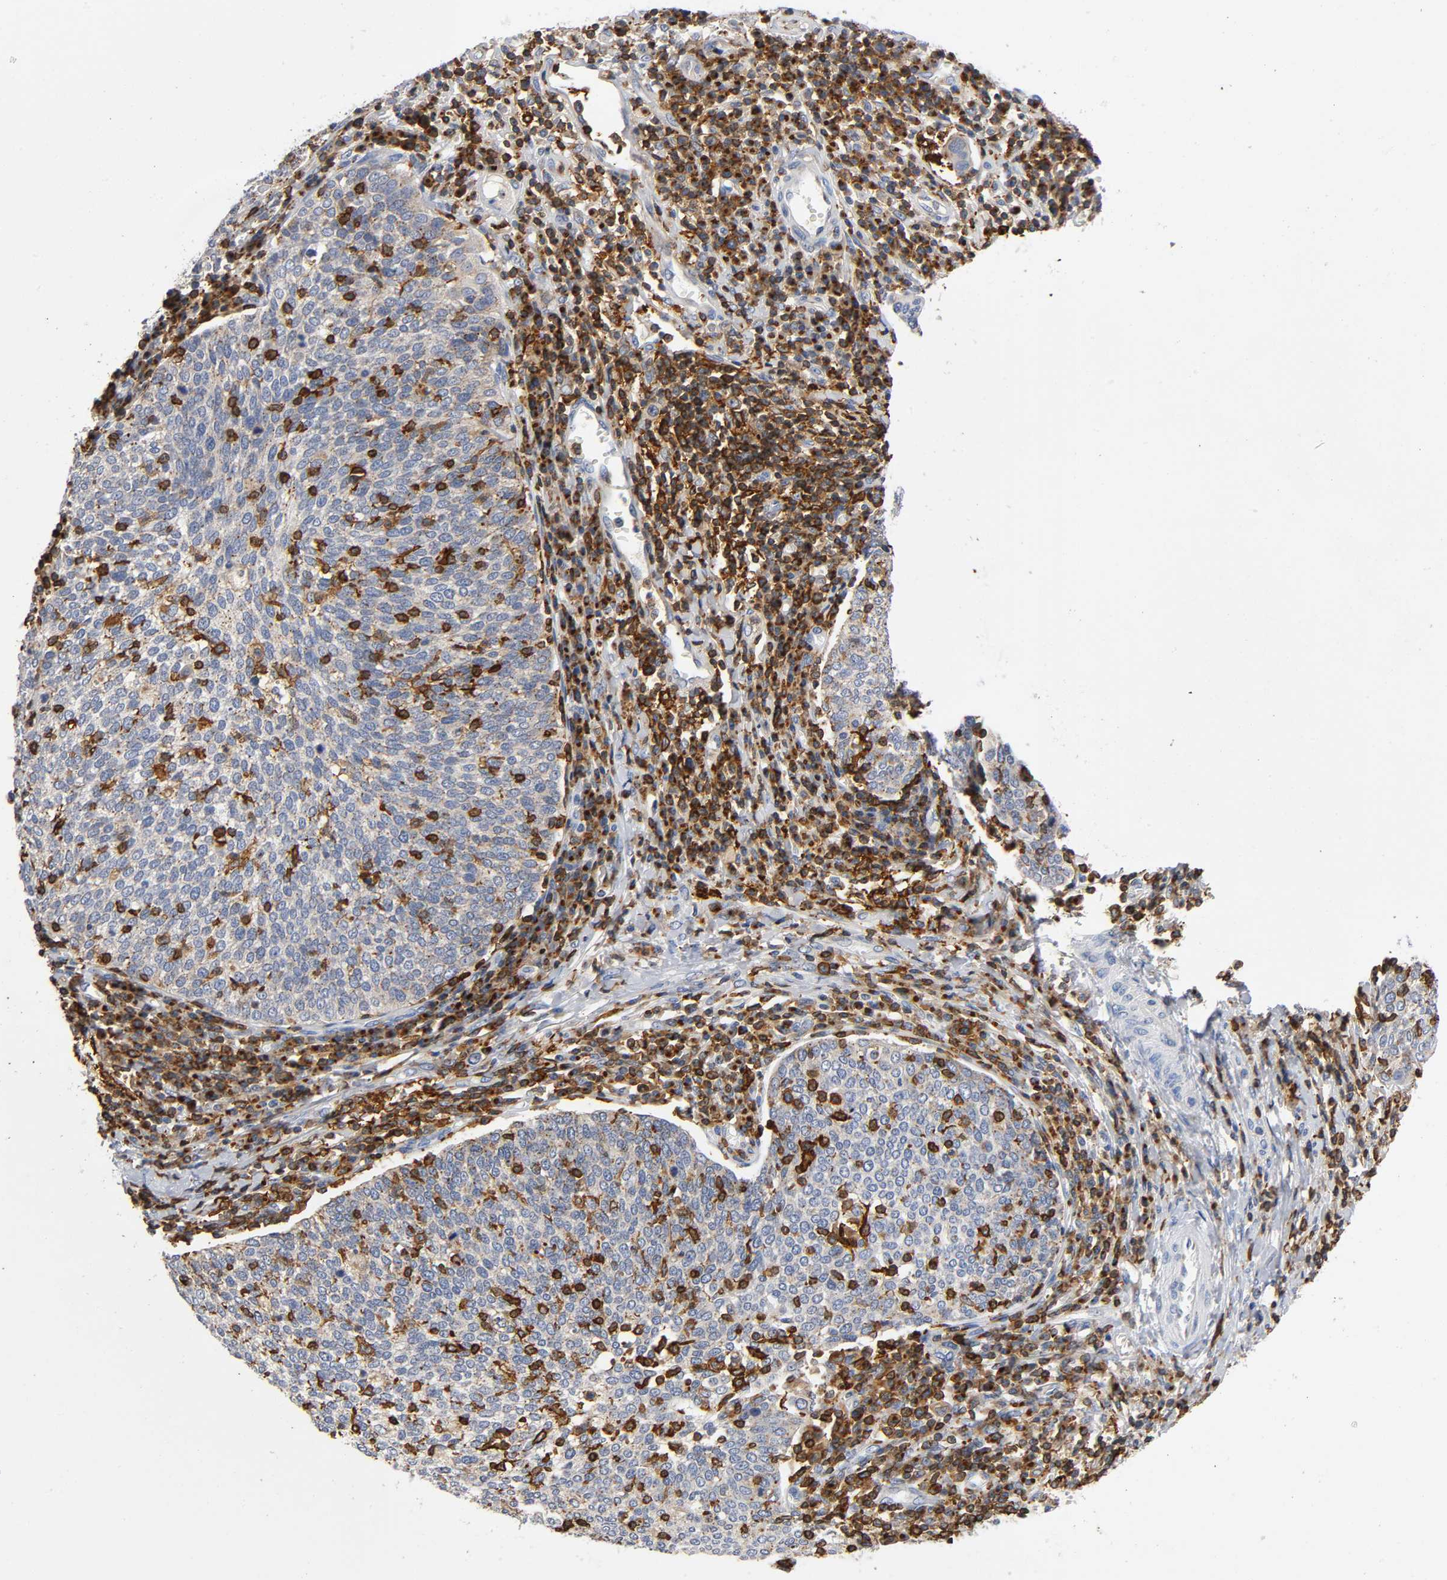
{"staining": {"intensity": "moderate", "quantity": "25%-75%", "location": "cytoplasmic/membranous"}, "tissue": "cervical cancer", "cell_type": "Tumor cells", "image_type": "cancer", "snomed": [{"axis": "morphology", "description": "Squamous cell carcinoma, NOS"}, {"axis": "topography", "description": "Cervix"}], "caption": "An immunohistochemistry image of neoplastic tissue is shown. Protein staining in brown shows moderate cytoplasmic/membranous positivity in cervical squamous cell carcinoma within tumor cells.", "gene": "CAPN10", "patient": {"sex": "female", "age": 40}}